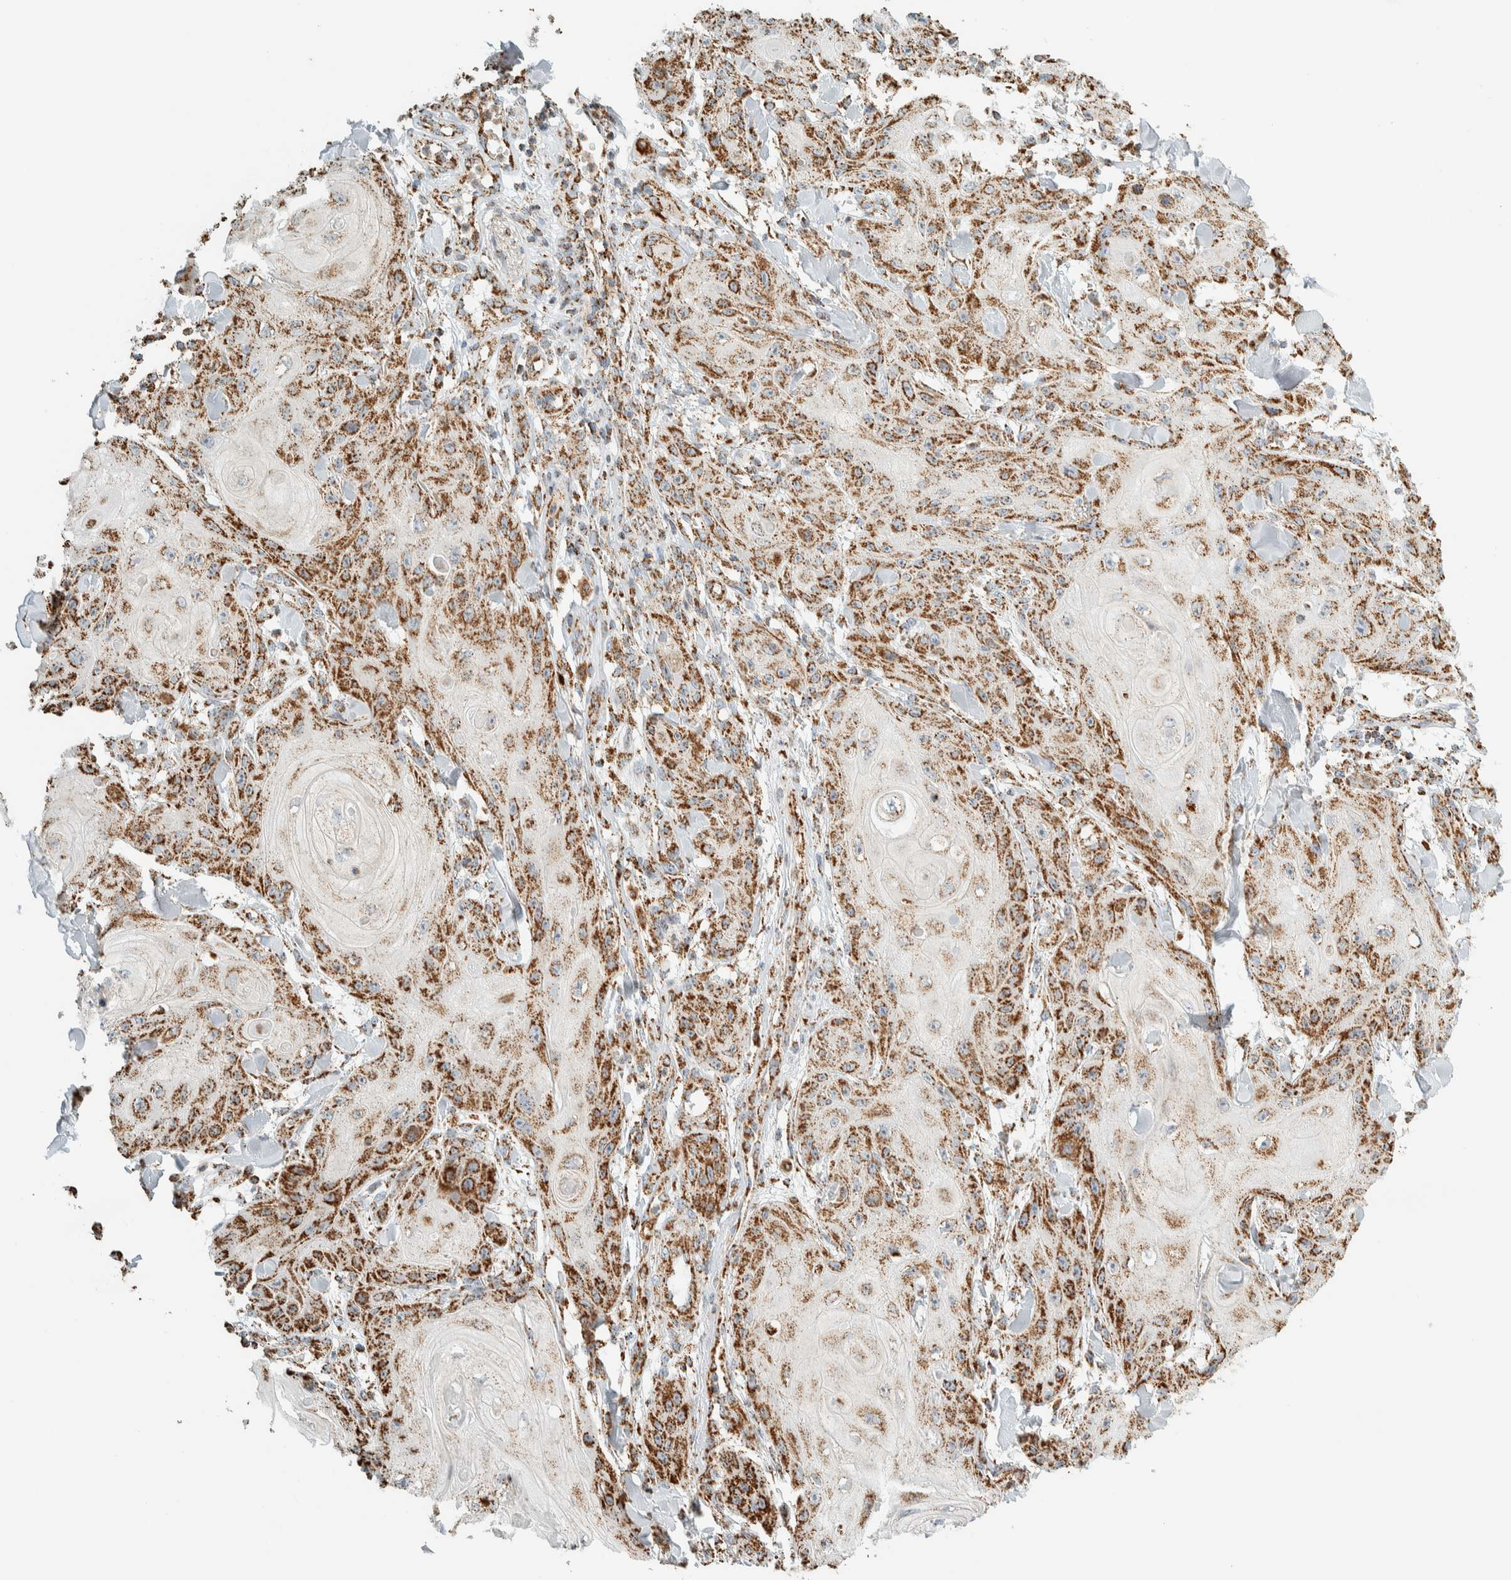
{"staining": {"intensity": "moderate", "quantity": ">75%", "location": "cytoplasmic/membranous"}, "tissue": "skin cancer", "cell_type": "Tumor cells", "image_type": "cancer", "snomed": [{"axis": "morphology", "description": "Squamous cell carcinoma, NOS"}, {"axis": "topography", "description": "Skin"}], "caption": "Immunohistochemistry micrograph of human squamous cell carcinoma (skin) stained for a protein (brown), which exhibits medium levels of moderate cytoplasmic/membranous staining in about >75% of tumor cells.", "gene": "ZNF454", "patient": {"sex": "male", "age": 74}}